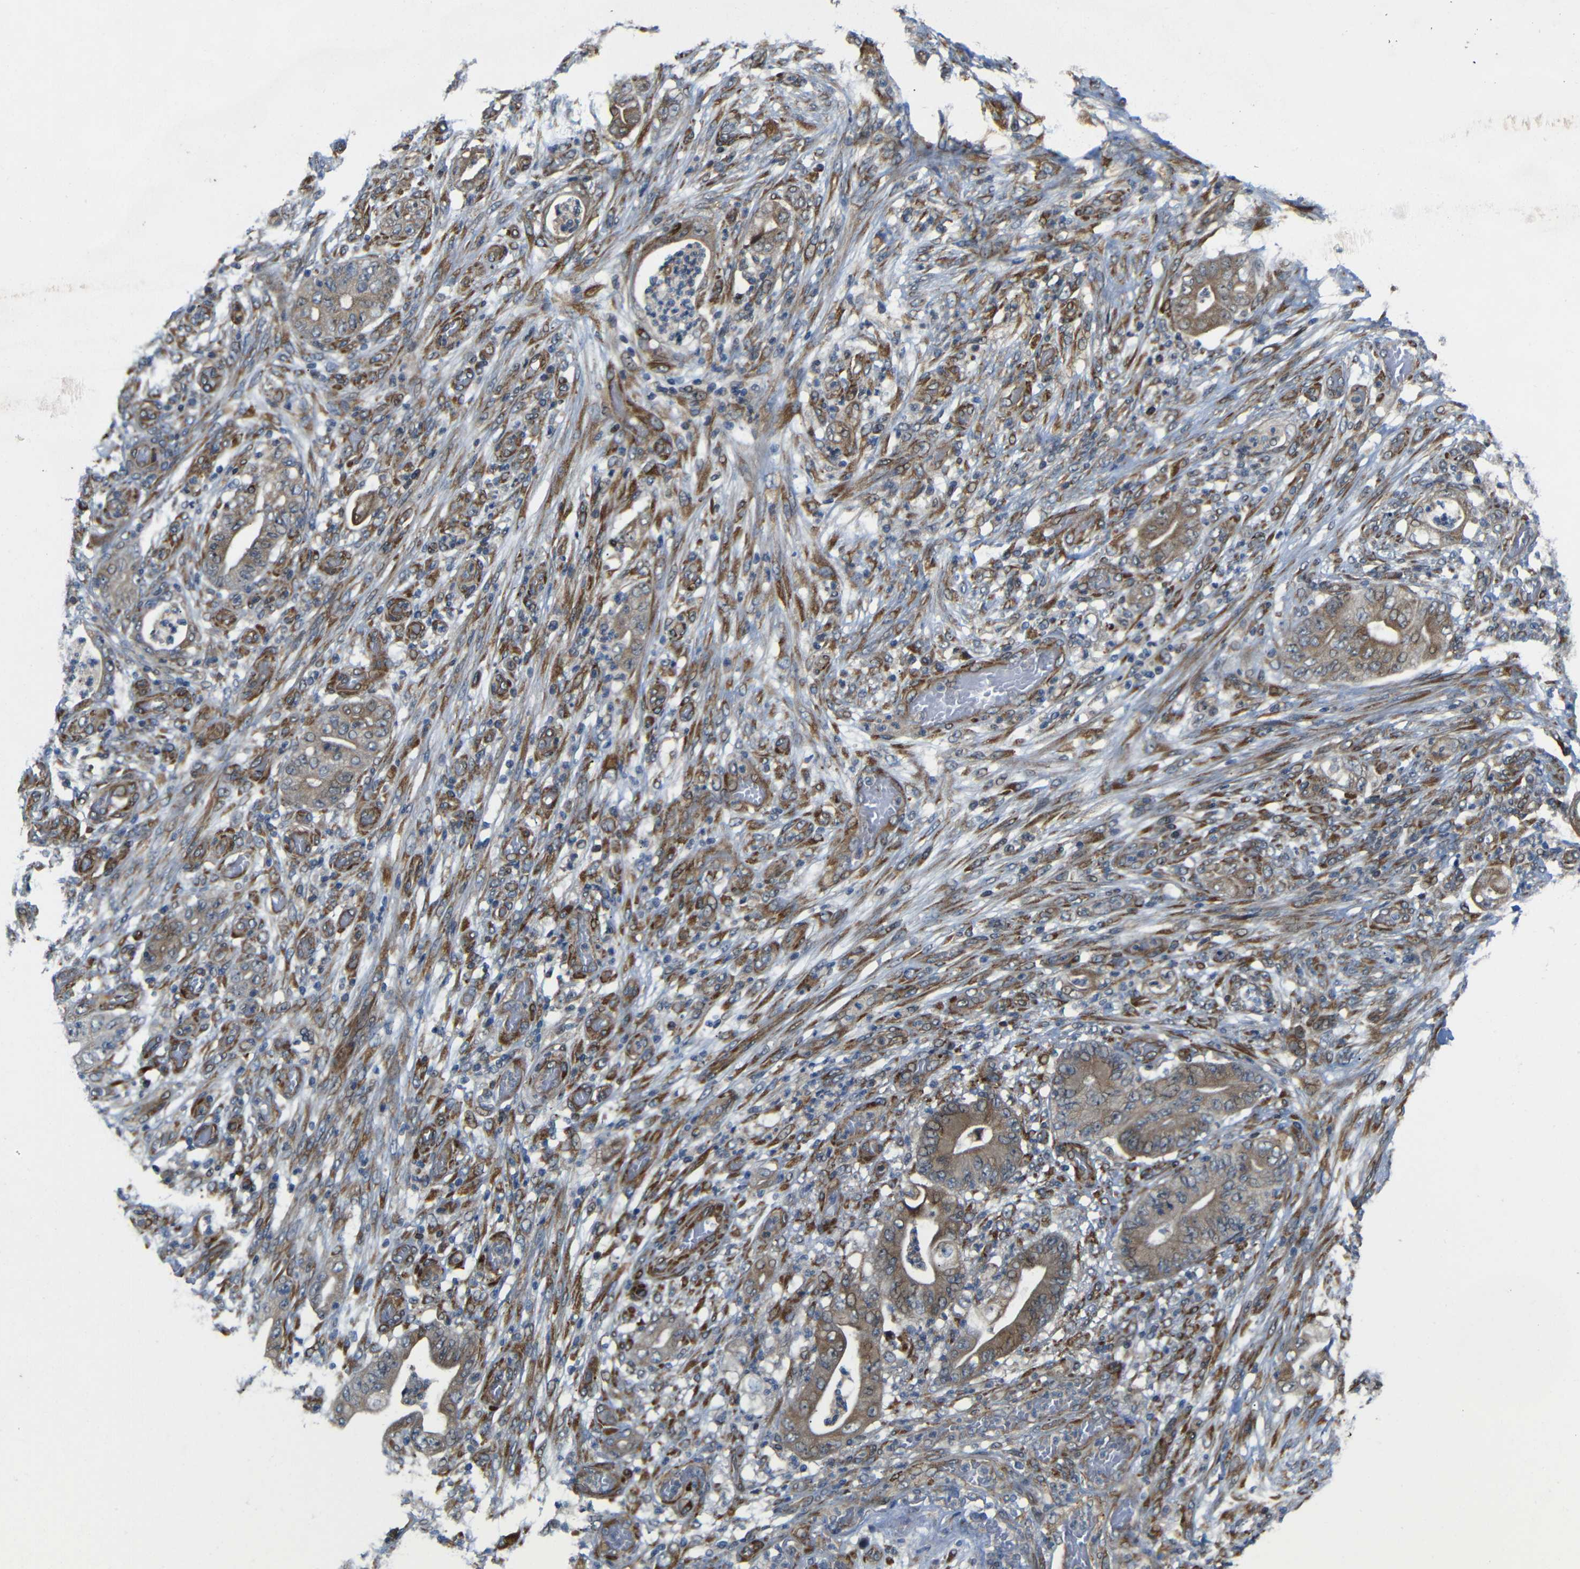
{"staining": {"intensity": "moderate", "quantity": ">75%", "location": "cytoplasmic/membranous"}, "tissue": "stomach cancer", "cell_type": "Tumor cells", "image_type": "cancer", "snomed": [{"axis": "morphology", "description": "Adenocarcinoma, NOS"}, {"axis": "topography", "description": "Stomach"}], "caption": "Immunohistochemistry (IHC) staining of stomach adenocarcinoma, which displays medium levels of moderate cytoplasmic/membranous staining in approximately >75% of tumor cells indicating moderate cytoplasmic/membranous protein staining. The staining was performed using DAB (3,3'-diaminobenzidine) (brown) for protein detection and nuclei were counterstained in hematoxylin (blue).", "gene": "P3H2", "patient": {"sex": "female", "age": 73}}